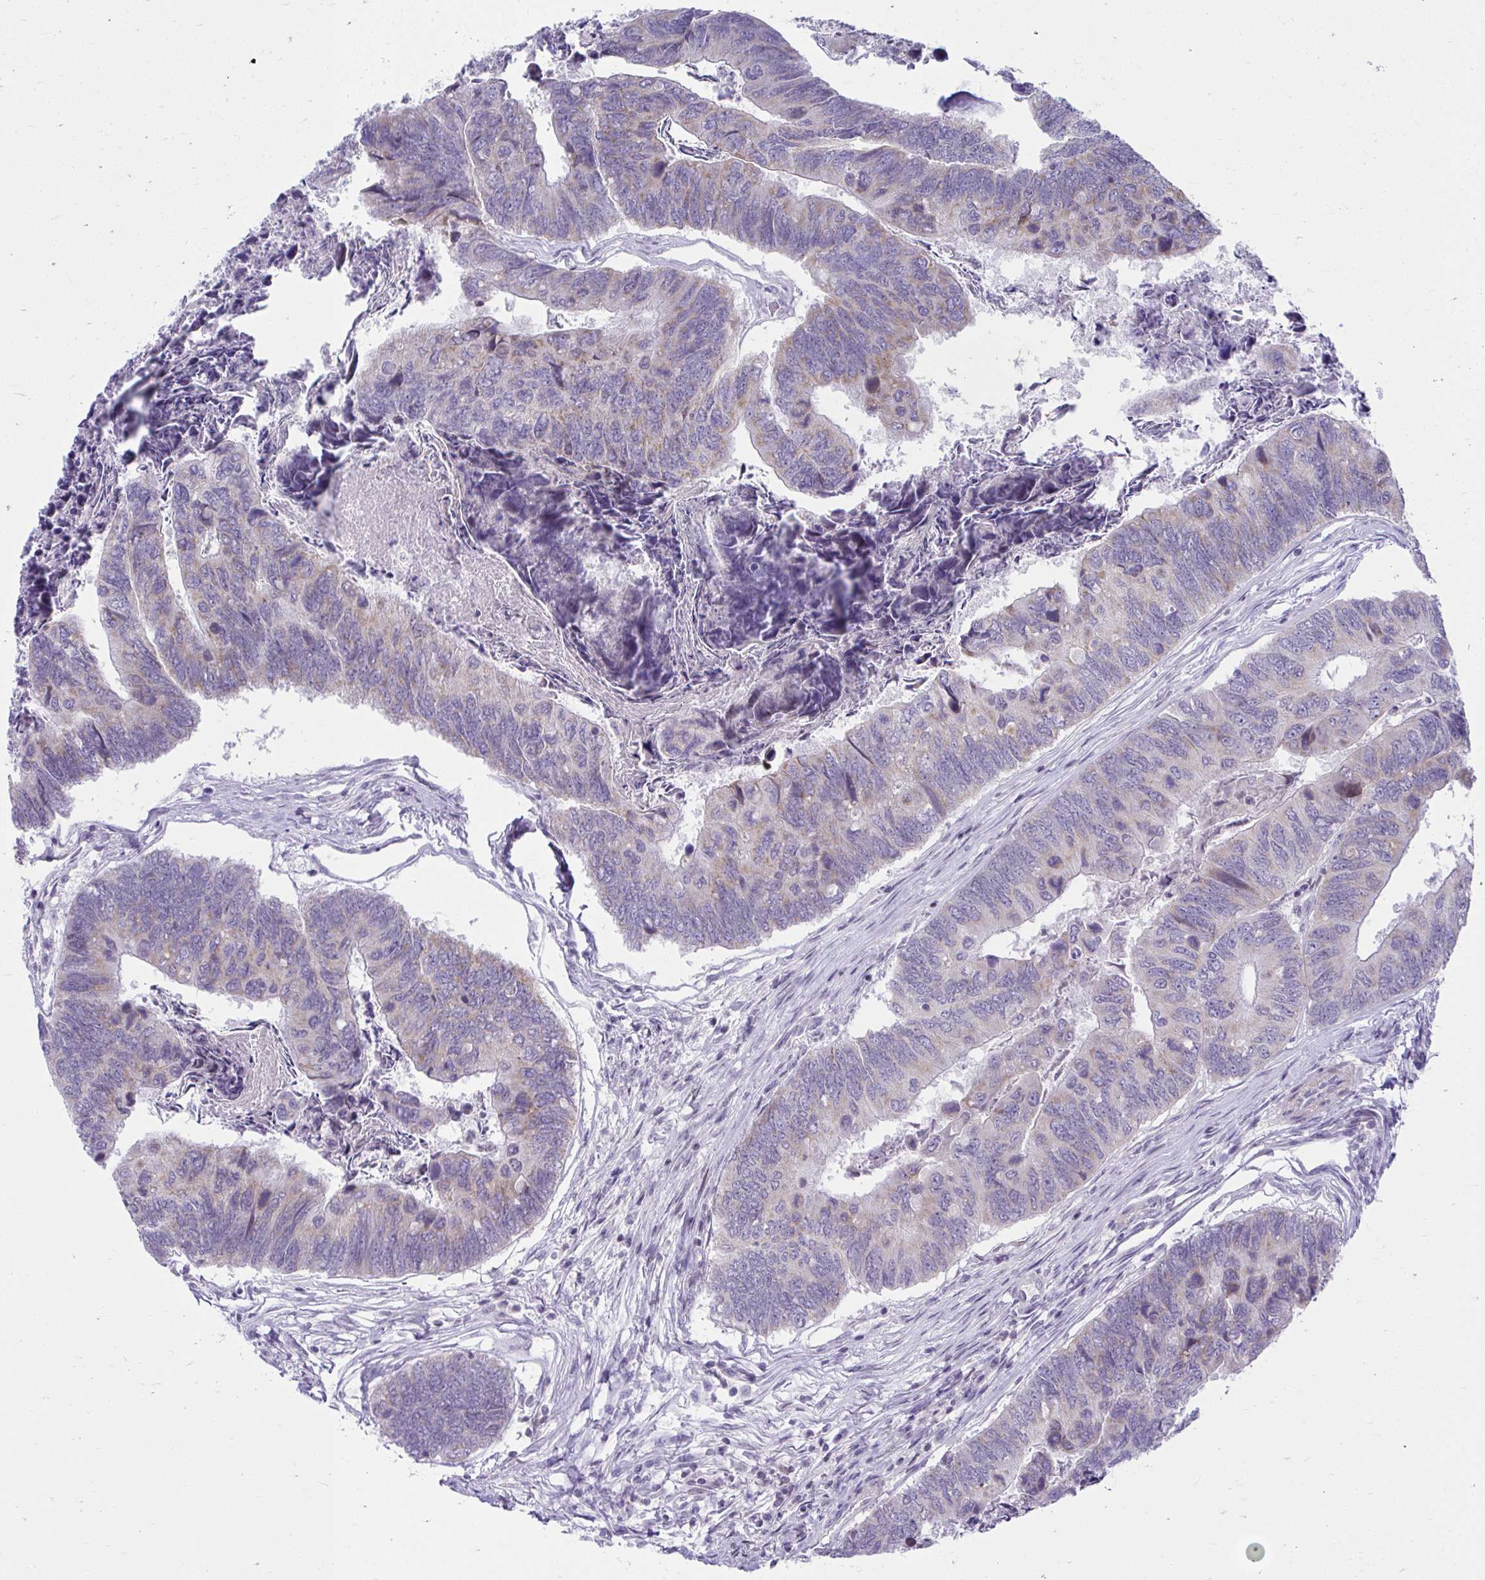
{"staining": {"intensity": "weak", "quantity": "<25%", "location": "cytoplasmic/membranous"}, "tissue": "colorectal cancer", "cell_type": "Tumor cells", "image_type": "cancer", "snomed": [{"axis": "morphology", "description": "Adenocarcinoma, NOS"}, {"axis": "topography", "description": "Colon"}], "caption": "This is an immunohistochemistry photomicrograph of human adenocarcinoma (colorectal). There is no positivity in tumor cells.", "gene": "OR7A5", "patient": {"sex": "female", "age": 67}}